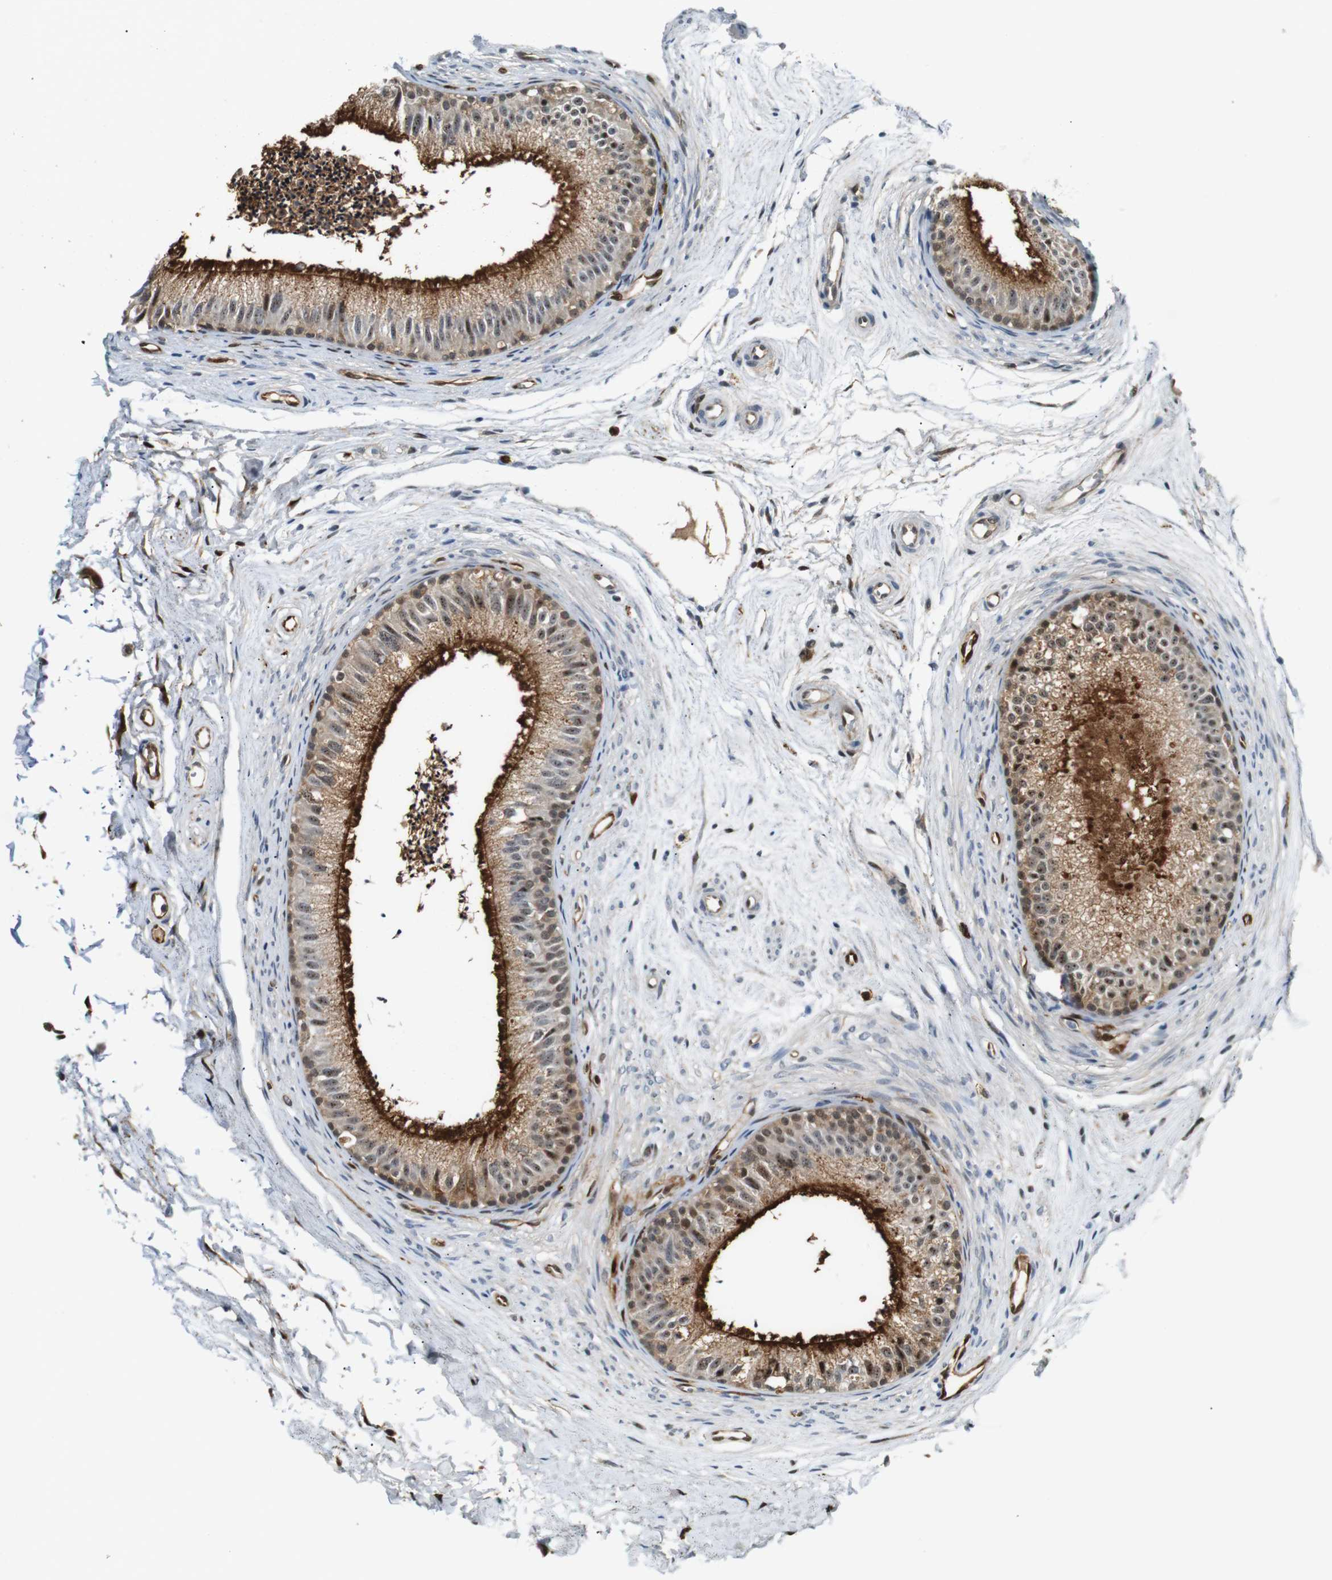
{"staining": {"intensity": "moderate", "quantity": ">75%", "location": "cytoplasmic/membranous,nuclear"}, "tissue": "epididymis", "cell_type": "Glandular cells", "image_type": "normal", "snomed": [{"axis": "morphology", "description": "Normal tissue, NOS"}, {"axis": "topography", "description": "Epididymis"}], "caption": "Immunohistochemical staining of benign epididymis shows moderate cytoplasmic/membranous,nuclear protein expression in approximately >75% of glandular cells. (DAB (3,3'-diaminobenzidine) IHC with brightfield microscopy, high magnification).", "gene": "LXN", "patient": {"sex": "male", "age": 56}}